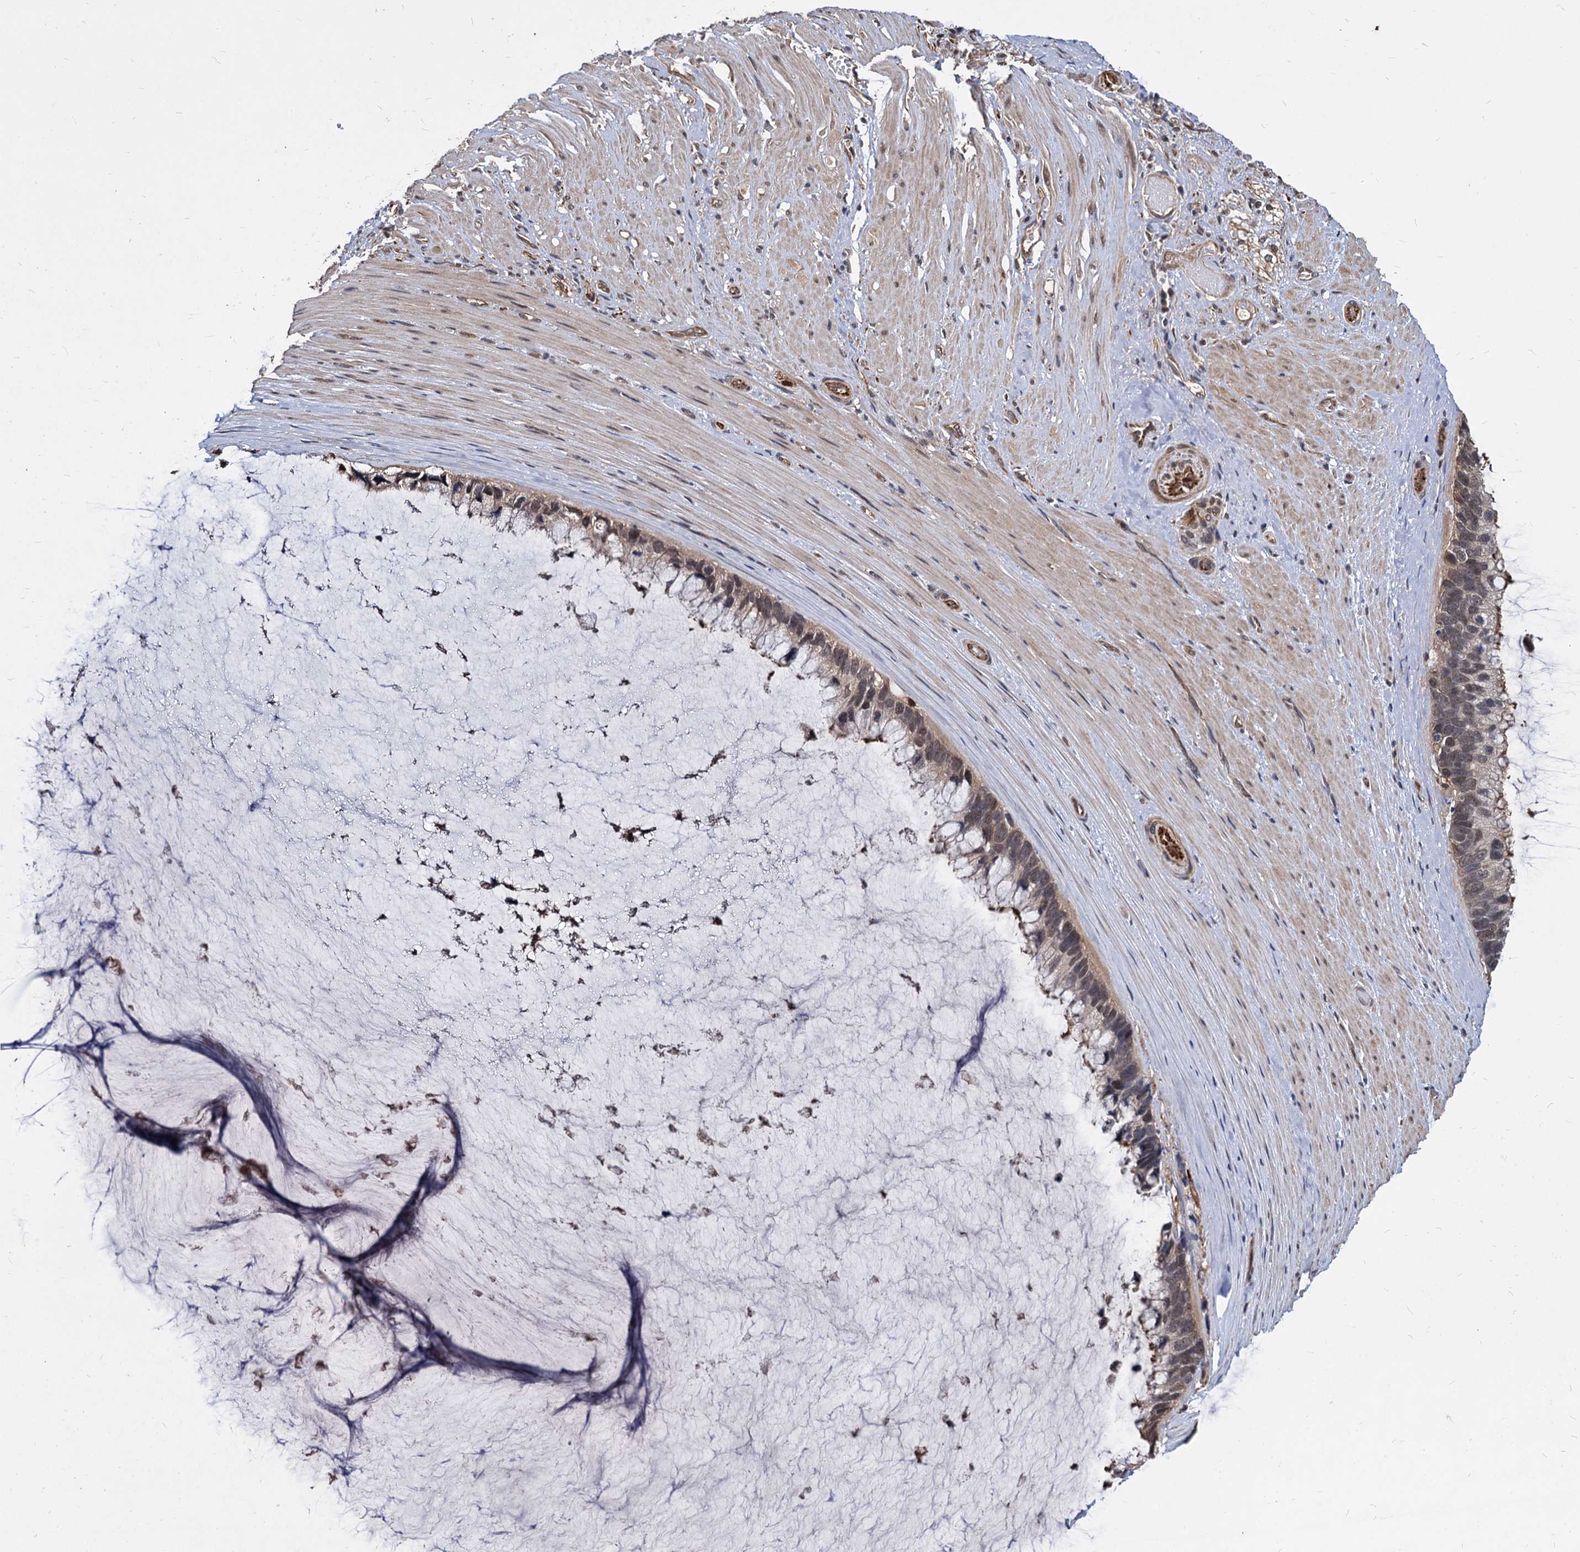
{"staining": {"intensity": "weak", "quantity": ">75%", "location": "cytoplasmic/membranous,nuclear"}, "tissue": "ovarian cancer", "cell_type": "Tumor cells", "image_type": "cancer", "snomed": [{"axis": "morphology", "description": "Cystadenocarcinoma, mucinous, NOS"}, {"axis": "topography", "description": "Ovary"}], "caption": "Protein positivity by IHC demonstrates weak cytoplasmic/membranous and nuclear expression in about >75% of tumor cells in ovarian mucinous cystadenocarcinoma.", "gene": "PSMD4", "patient": {"sex": "female", "age": 39}}